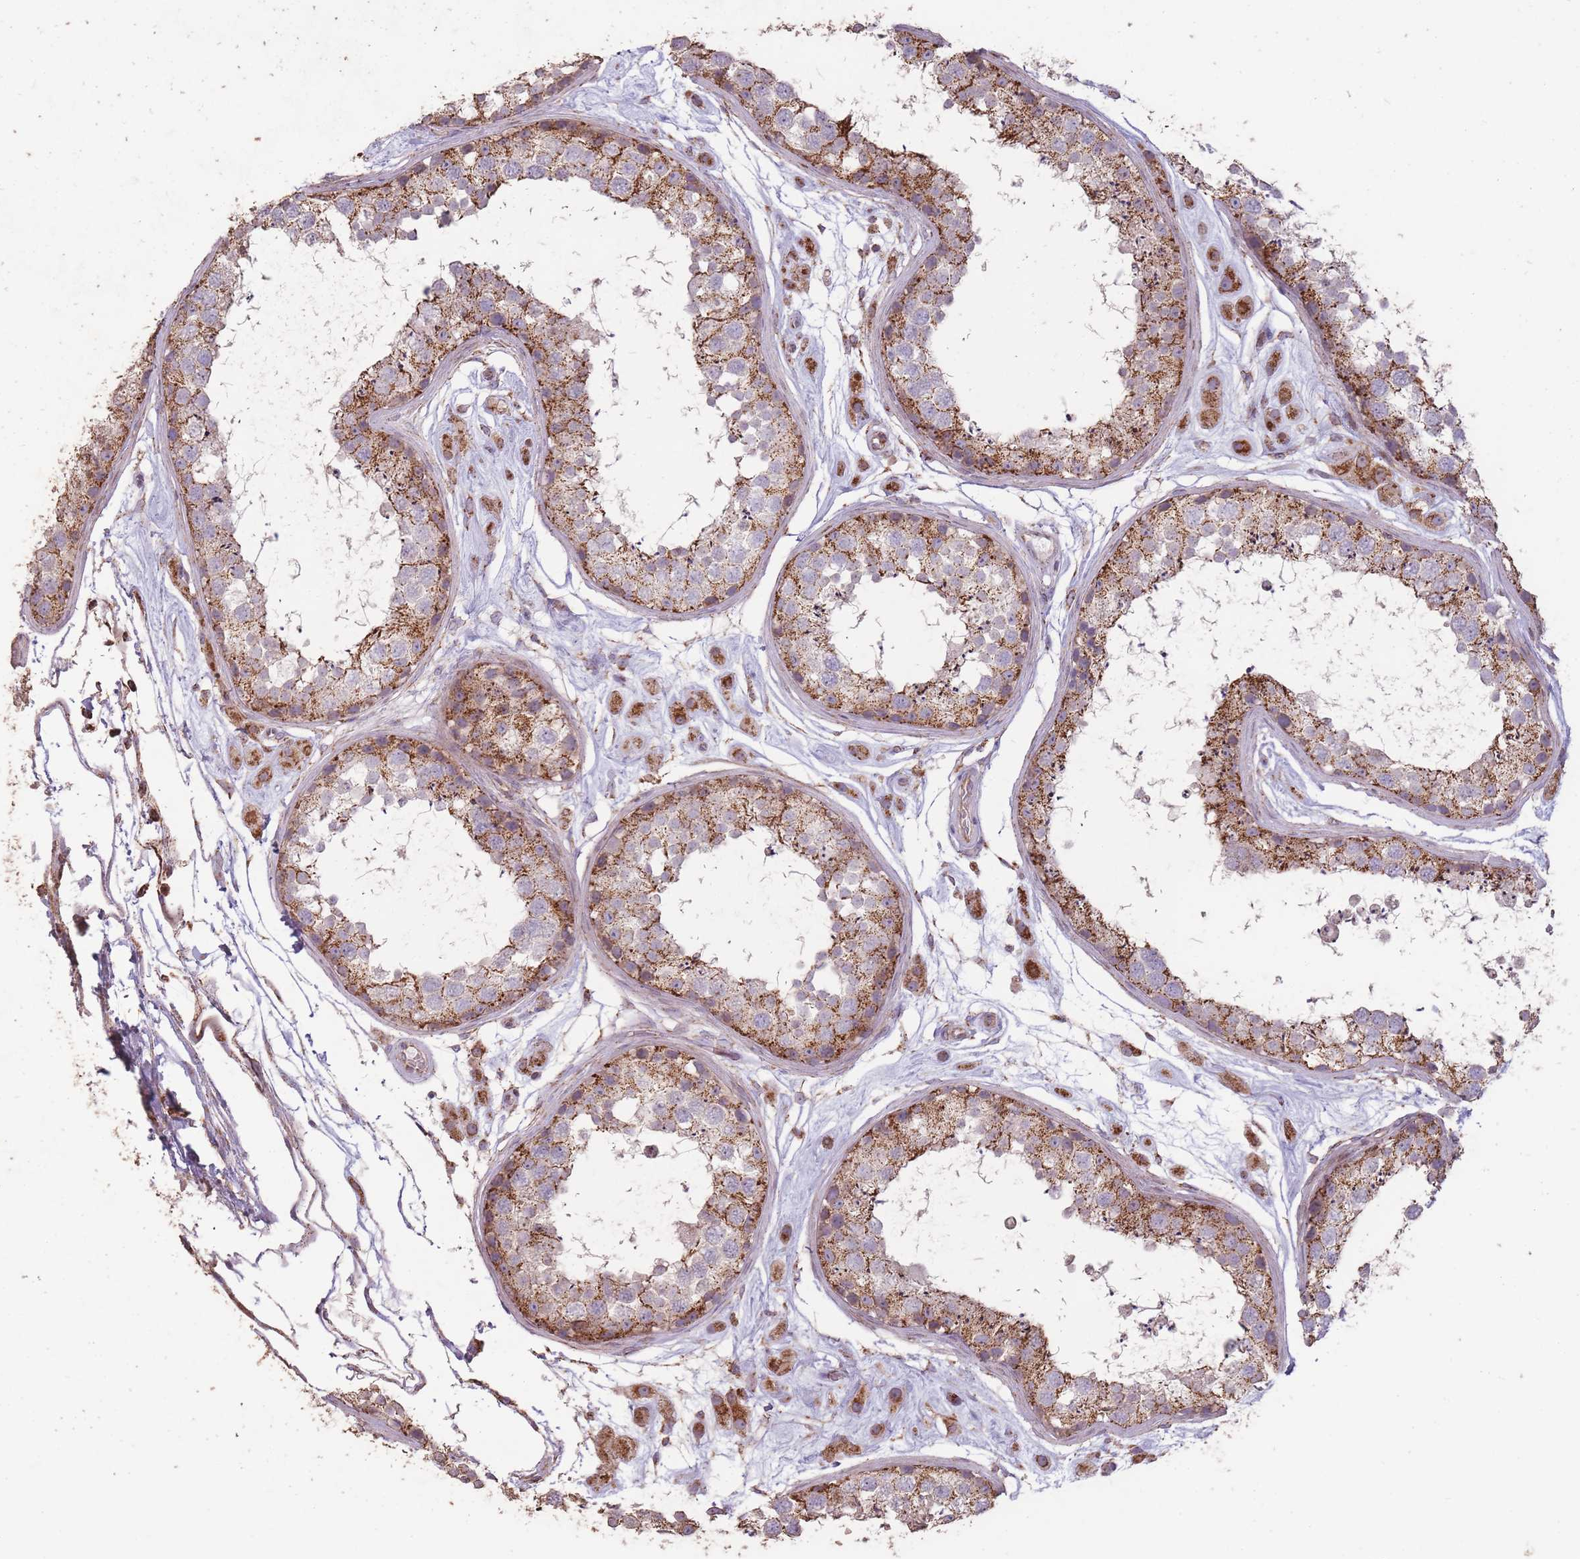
{"staining": {"intensity": "strong", "quantity": ">75%", "location": "cytoplasmic/membranous"}, "tissue": "testis", "cell_type": "Cells in seminiferous ducts", "image_type": "normal", "snomed": [{"axis": "morphology", "description": "Normal tissue, NOS"}, {"axis": "topography", "description": "Testis"}], "caption": "Approximately >75% of cells in seminiferous ducts in benign human testis show strong cytoplasmic/membranous protein positivity as visualized by brown immunohistochemical staining.", "gene": "CNOT8", "patient": {"sex": "male", "age": 25}}